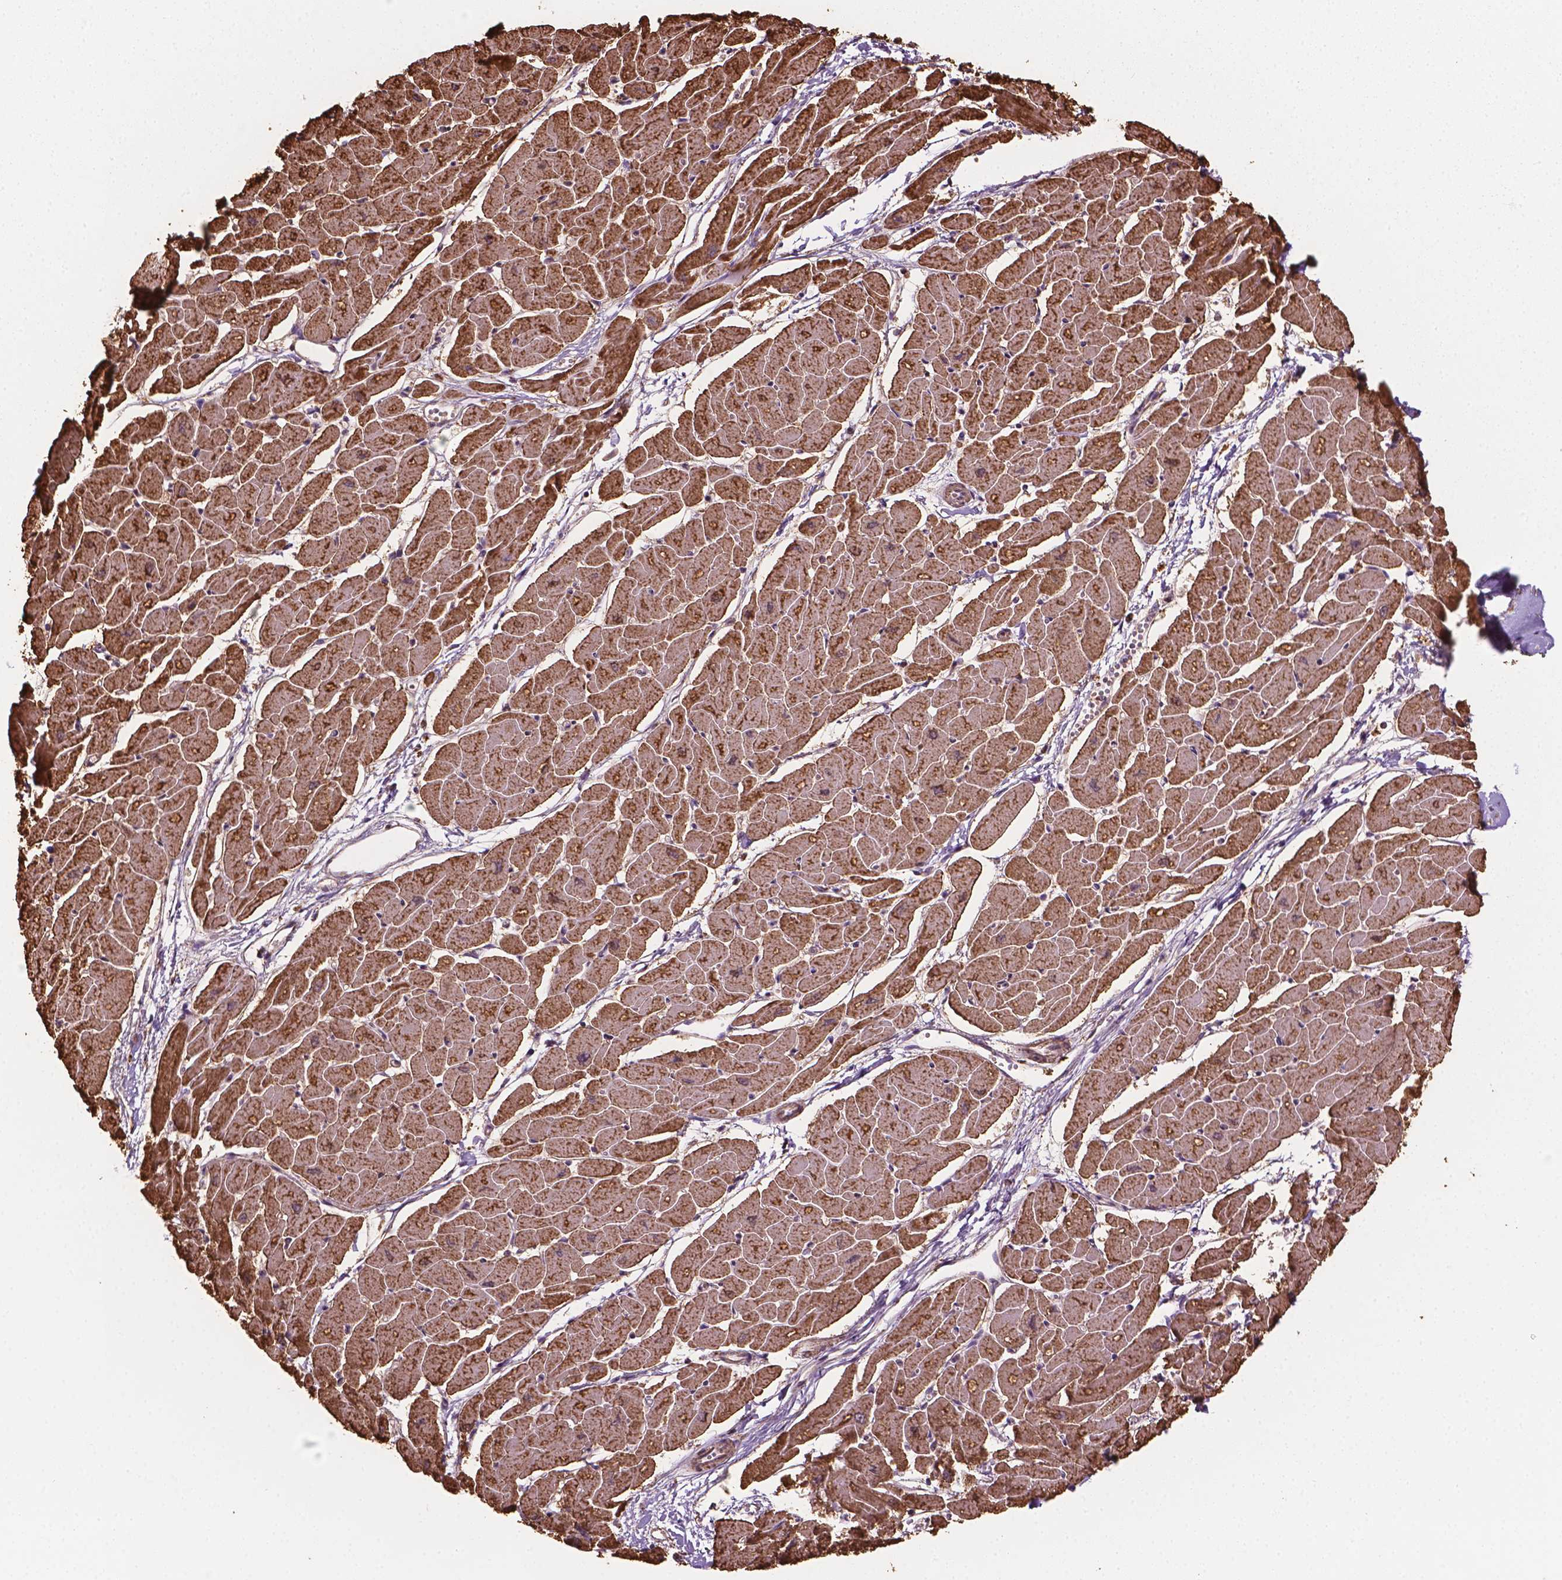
{"staining": {"intensity": "moderate", "quantity": ">75%", "location": "cytoplasmic/membranous"}, "tissue": "heart muscle", "cell_type": "Cardiomyocytes", "image_type": "normal", "snomed": [{"axis": "morphology", "description": "Normal tissue, NOS"}, {"axis": "topography", "description": "Heart"}], "caption": "An image of human heart muscle stained for a protein shows moderate cytoplasmic/membranous brown staining in cardiomyocytes.", "gene": "HS3ST3A1", "patient": {"sex": "male", "age": 57}}